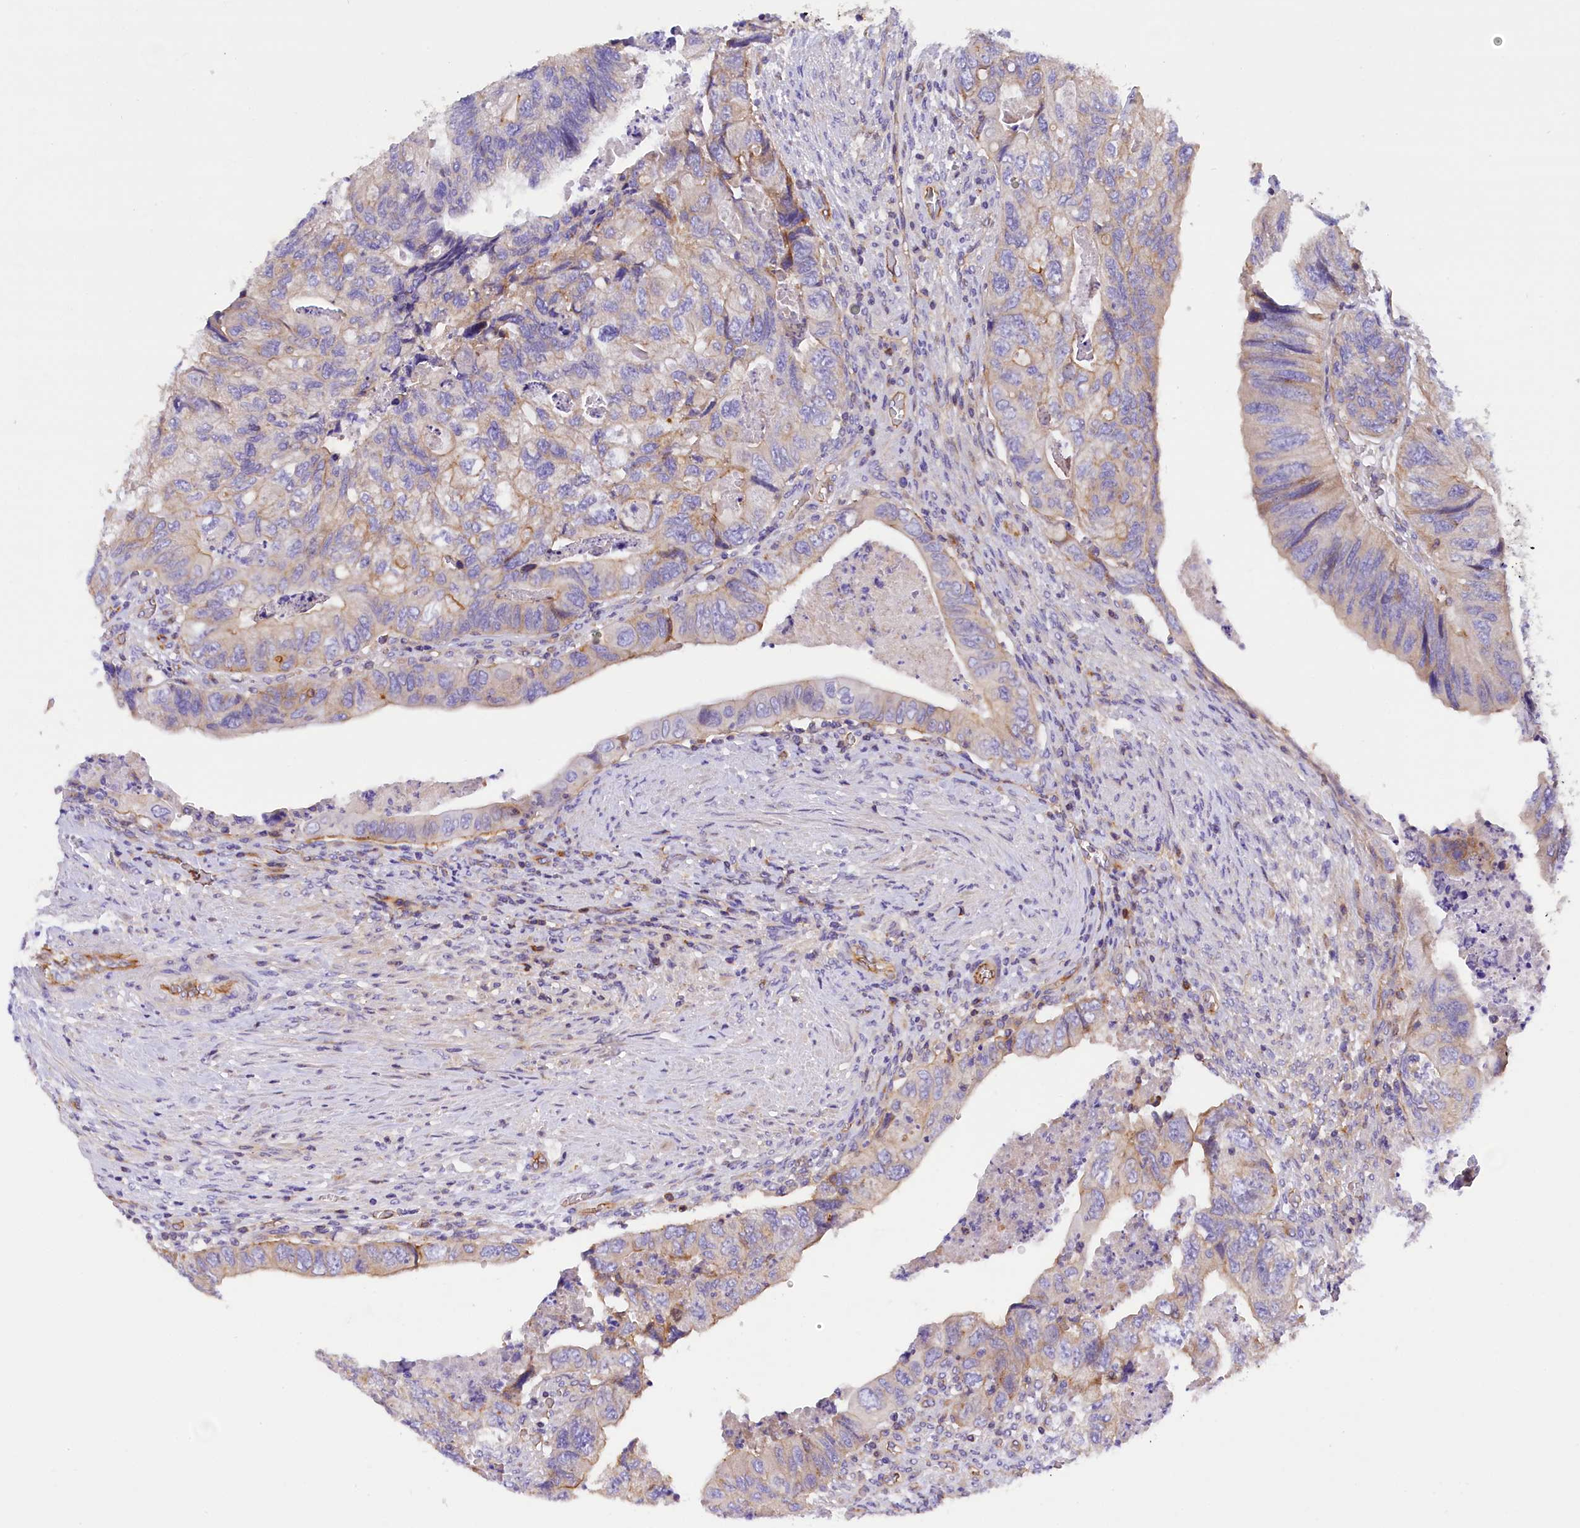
{"staining": {"intensity": "weak", "quantity": "<25%", "location": "cytoplasmic/membranous"}, "tissue": "colorectal cancer", "cell_type": "Tumor cells", "image_type": "cancer", "snomed": [{"axis": "morphology", "description": "Adenocarcinoma, NOS"}, {"axis": "topography", "description": "Rectum"}], "caption": "A micrograph of human colorectal cancer (adenocarcinoma) is negative for staining in tumor cells.", "gene": "FAM193A", "patient": {"sex": "male", "age": 63}}